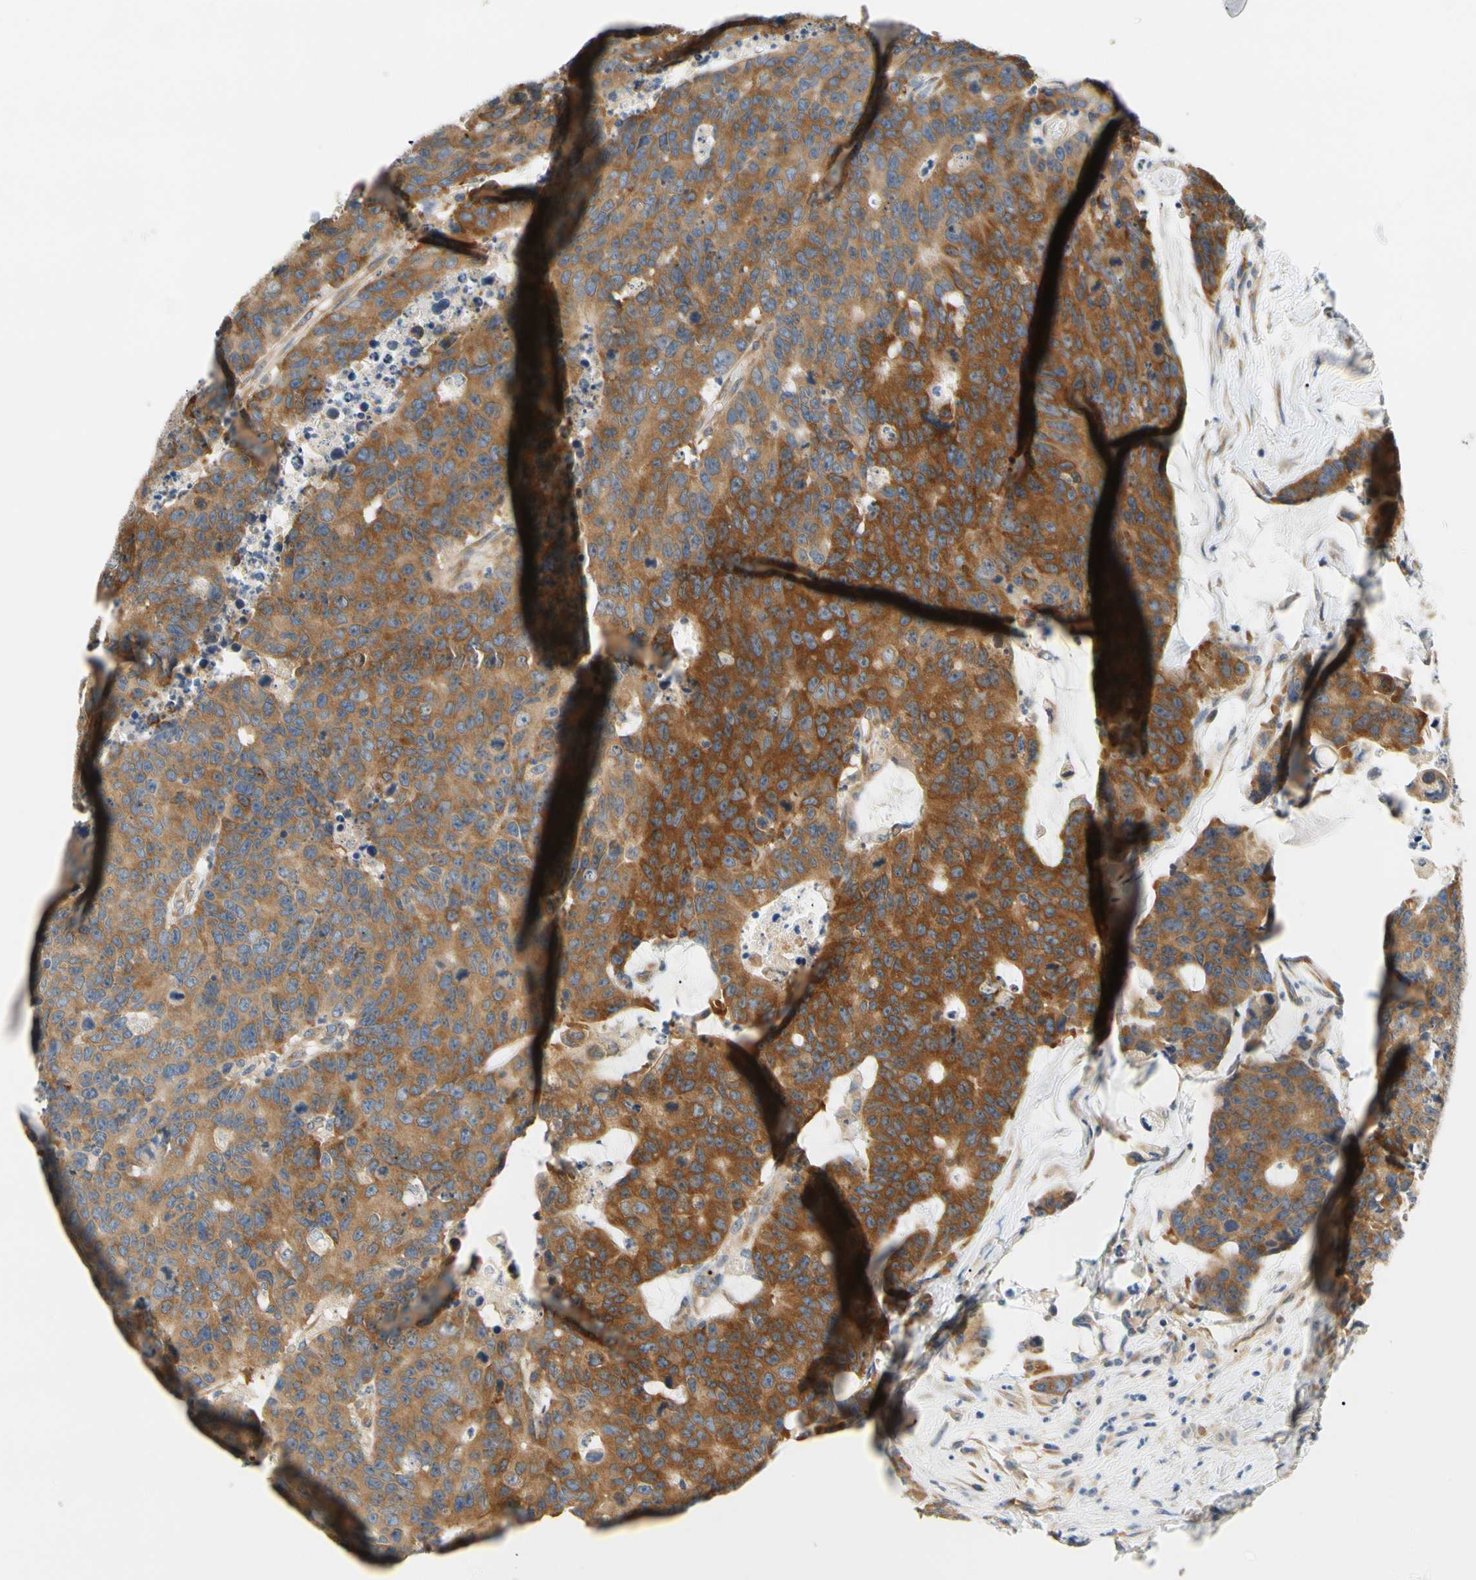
{"staining": {"intensity": "strong", "quantity": ">75%", "location": "cytoplasmic/membranous"}, "tissue": "colorectal cancer", "cell_type": "Tumor cells", "image_type": "cancer", "snomed": [{"axis": "morphology", "description": "Adenocarcinoma, NOS"}, {"axis": "topography", "description": "Colon"}], "caption": "Adenocarcinoma (colorectal) tissue shows strong cytoplasmic/membranous staining in about >75% of tumor cells, visualized by immunohistochemistry. The staining was performed using DAB (3,3'-diaminobenzidine) to visualize the protein expression in brown, while the nuclei were stained in blue with hematoxylin (Magnification: 20x).", "gene": "LRRC47", "patient": {"sex": "female", "age": 86}}